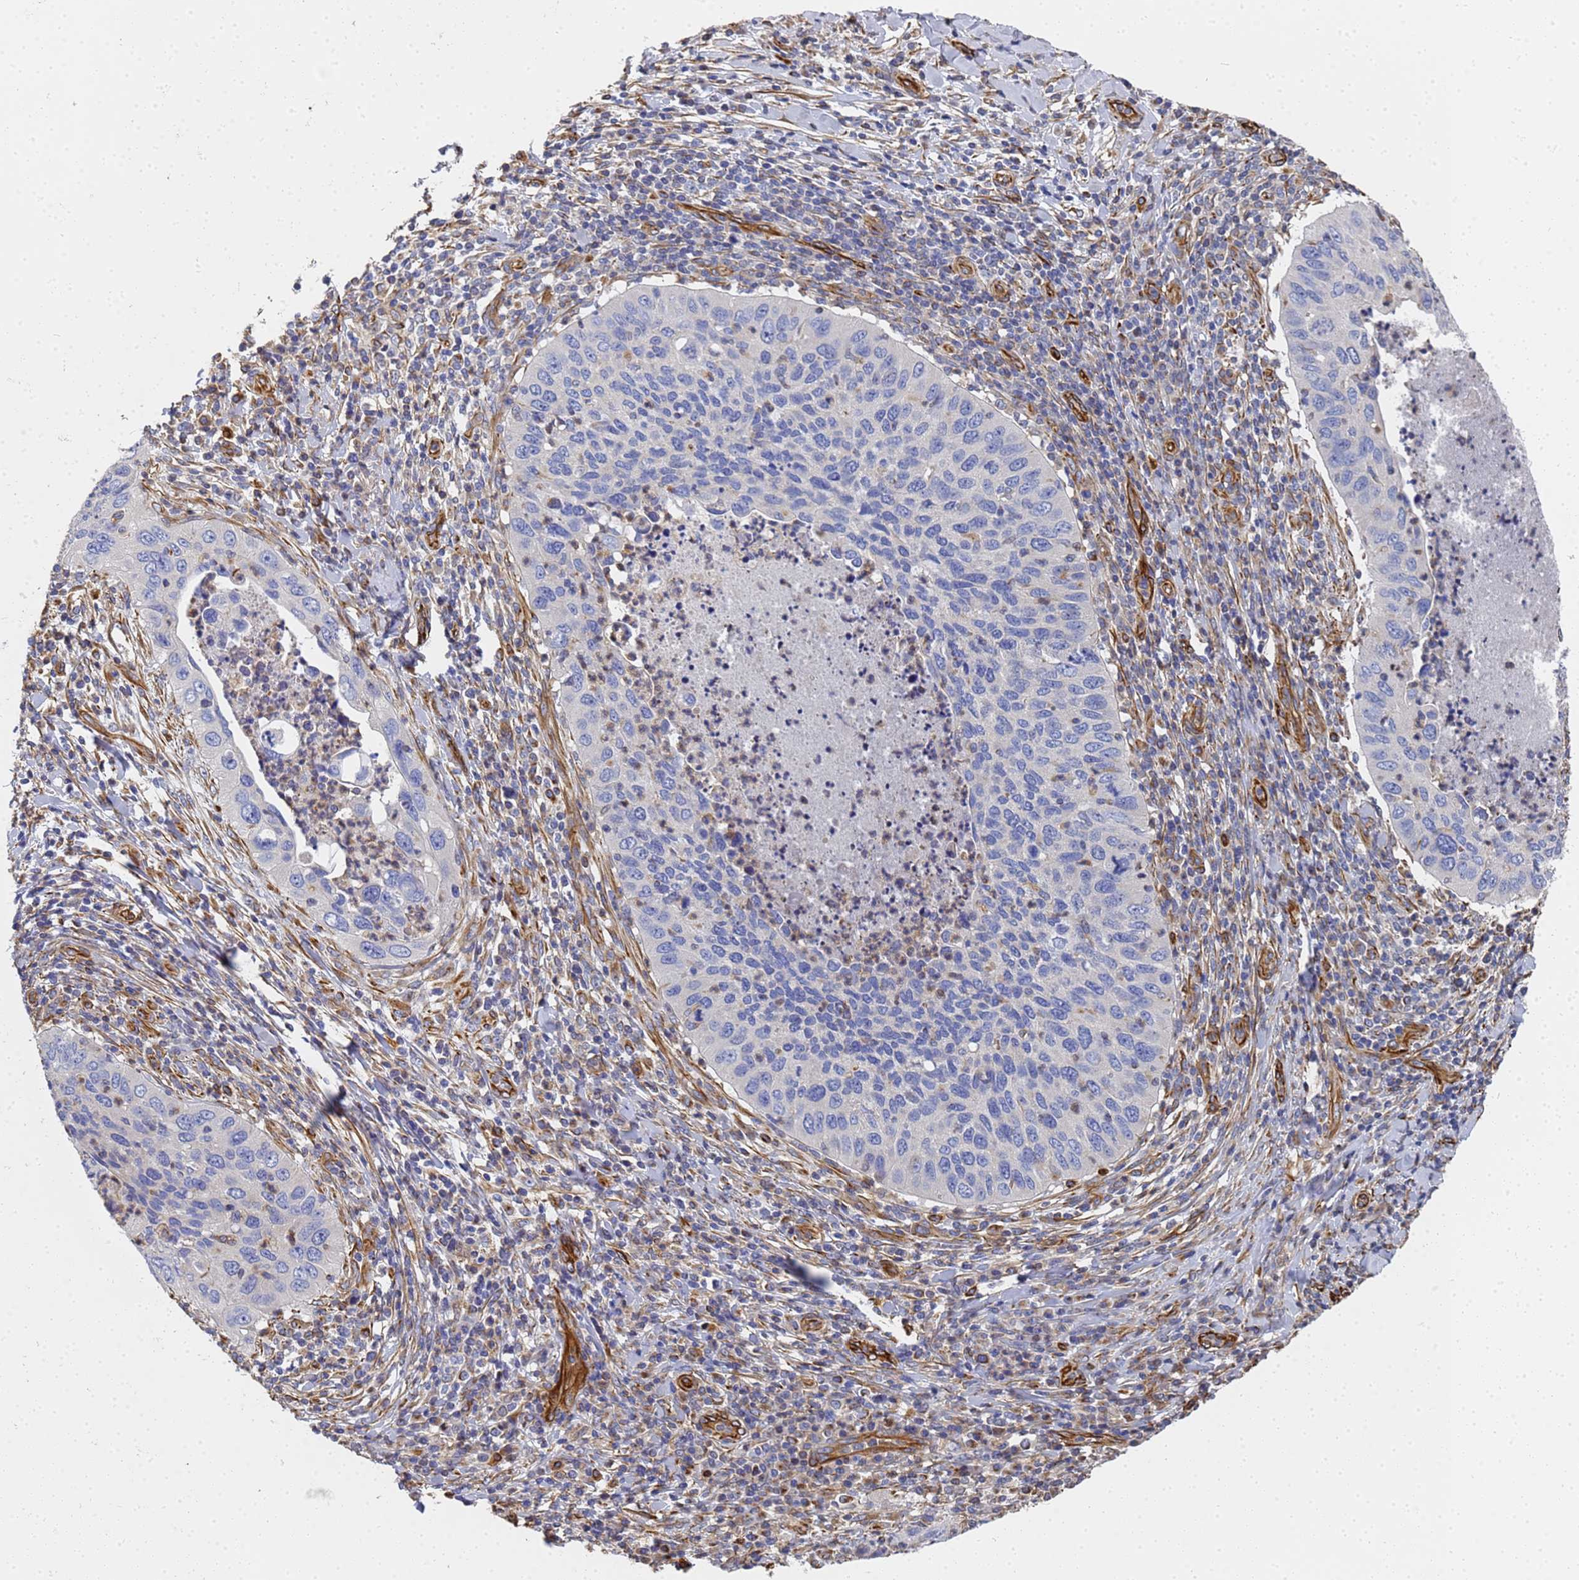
{"staining": {"intensity": "negative", "quantity": "none", "location": "none"}, "tissue": "cervical cancer", "cell_type": "Tumor cells", "image_type": "cancer", "snomed": [{"axis": "morphology", "description": "Squamous cell carcinoma, NOS"}, {"axis": "topography", "description": "Cervix"}], "caption": "Immunohistochemistry (IHC) of human cervical cancer (squamous cell carcinoma) exhibits no positivity in tumor cells.", "gene": "SYT13", "patient": {"sex": "female", "age": 38}}